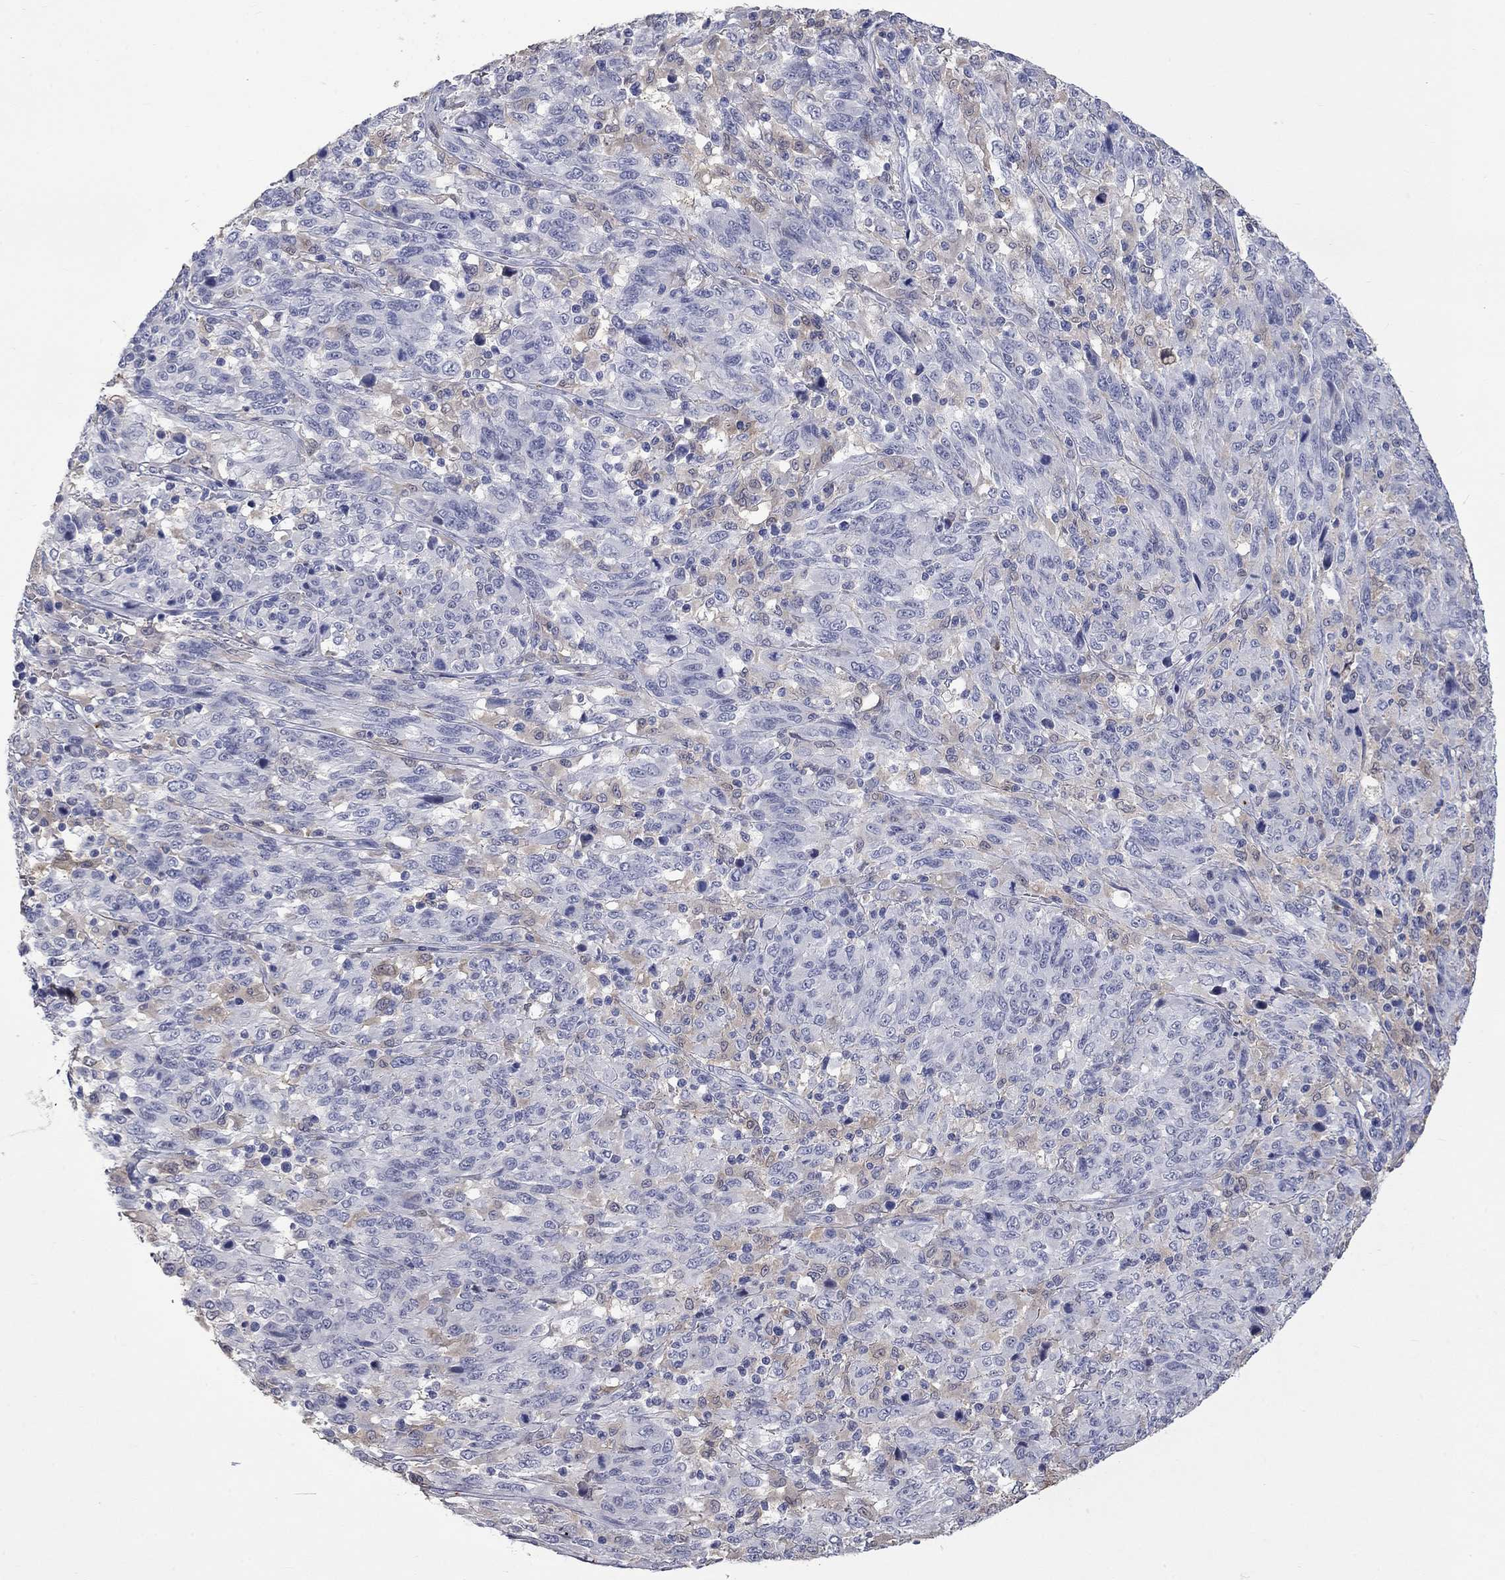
{"staining": {"intensity": "weak", "quantity": "25%-75%", "location": "cytoplasmic/membranous"}, "tissue": "melanoma", "cell_type": "Tumor cells", "image_type": "cancer", "snomed": [{"axis": "morphology", "description": "Malignant melanoma, NOS"}, {"axis": "topography", "description": "Skin"}], "caption": "This is an image of immunohistochemistry (IHC) staining of melanoma, which shows weak expression in the cytoplasmic/membranous of tumor cells.", "gene": "PLEK", "patient": {"sex": "female", "age": 91}}